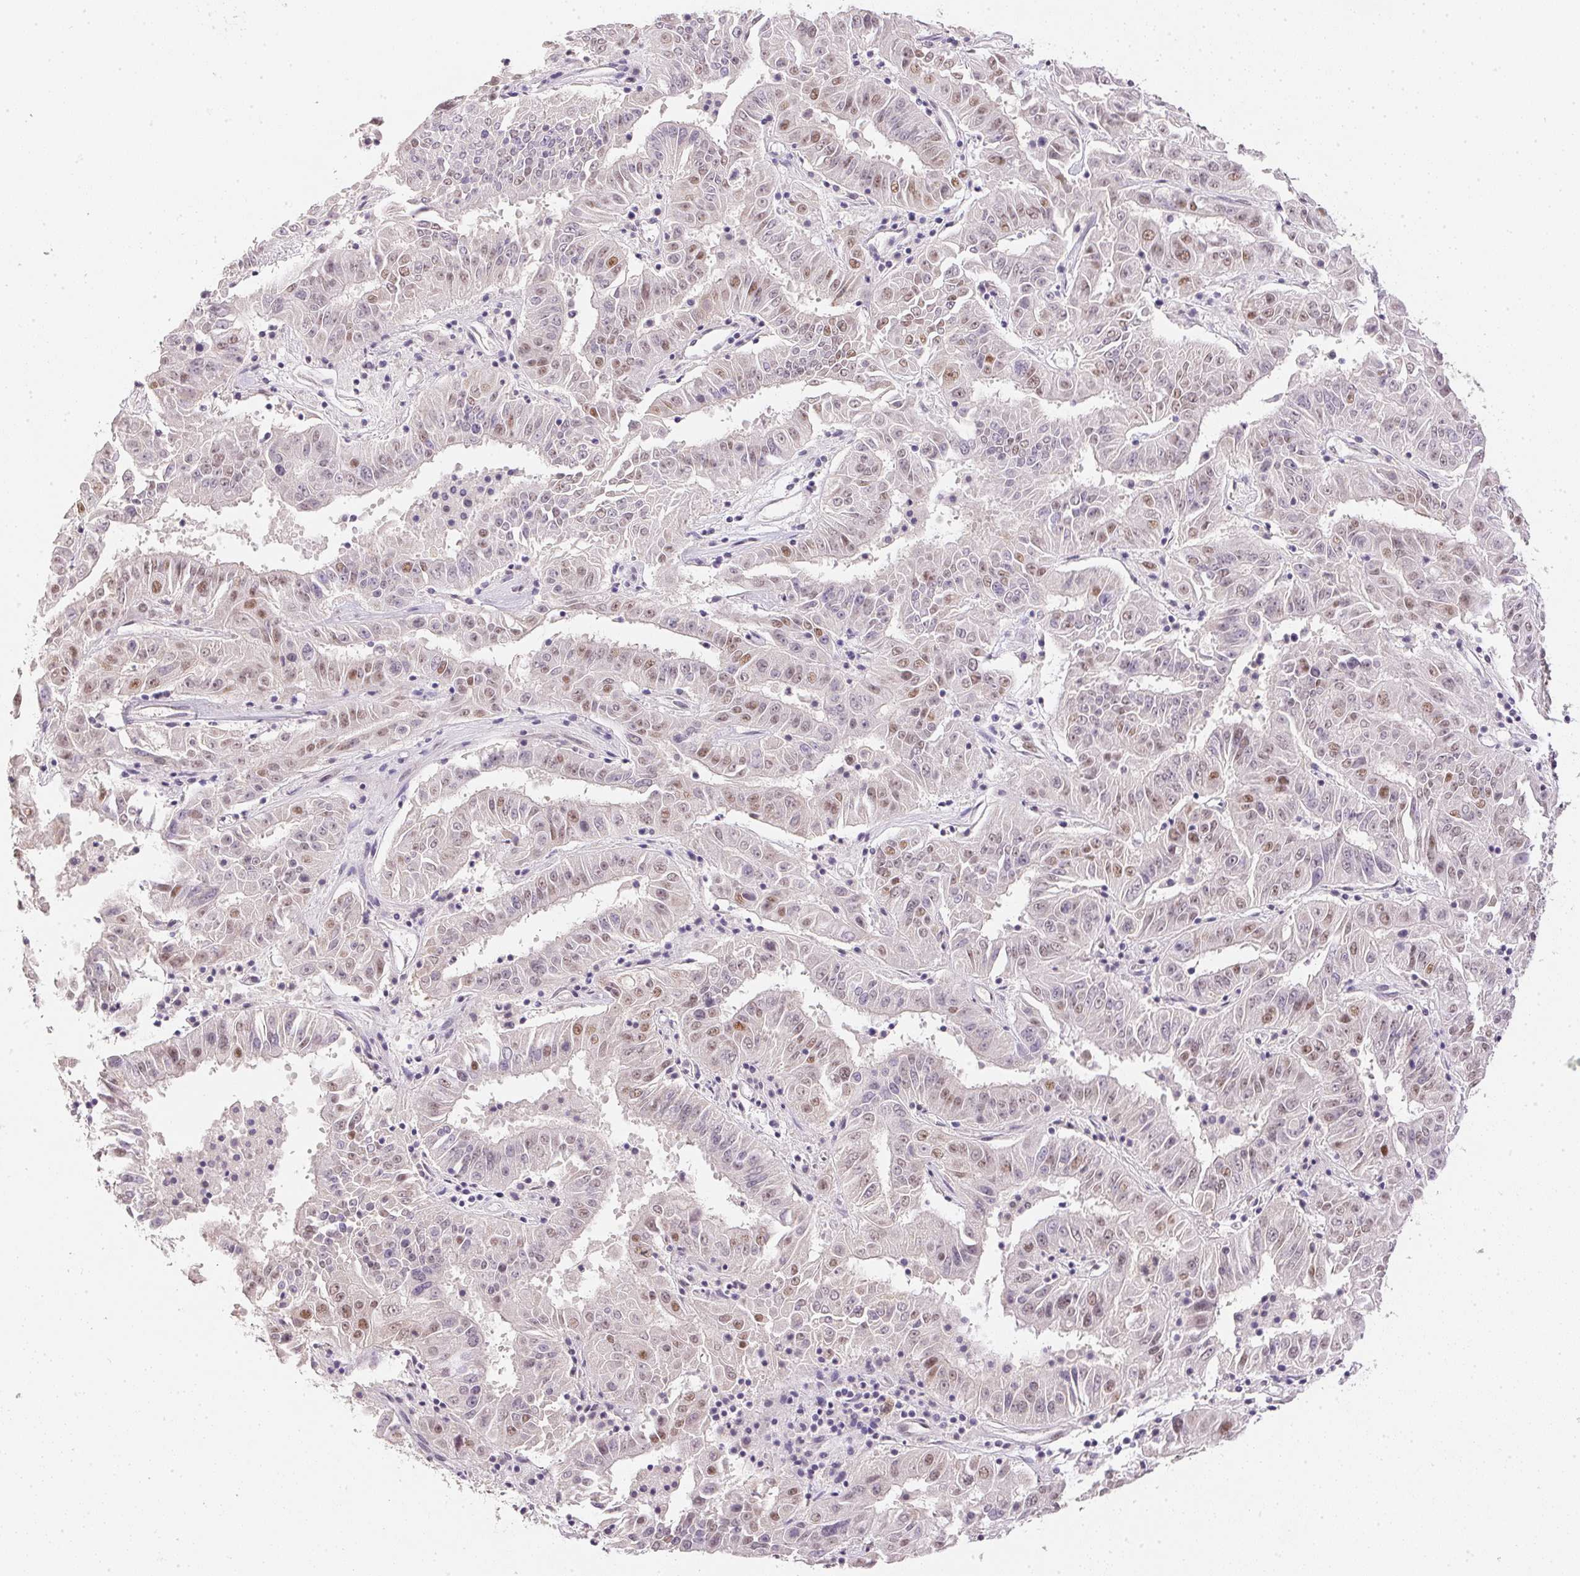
{"staining": {"intensity": "weak", "quantity": "<25%", "location": "nuclear"}, "tissue": "pancreatic cancer", "cell_type": "Tumor cells", "image_type": "cancer", "snomed": [{"axis": "morphology", "description": "Adenocarcinoma, NOS"}, {"axis": "topography", "description": "Pancreas"}], "caption": "Tumor cells show no significant protein expression in pancreatic adenocarcinoma. Brightfield microscopy of IHC stained with DAB (brown) and hematoxylin (blue), captured at high magnification.", "gene": "POLR3G", "patient": {"sex": "male", "age": 63}}